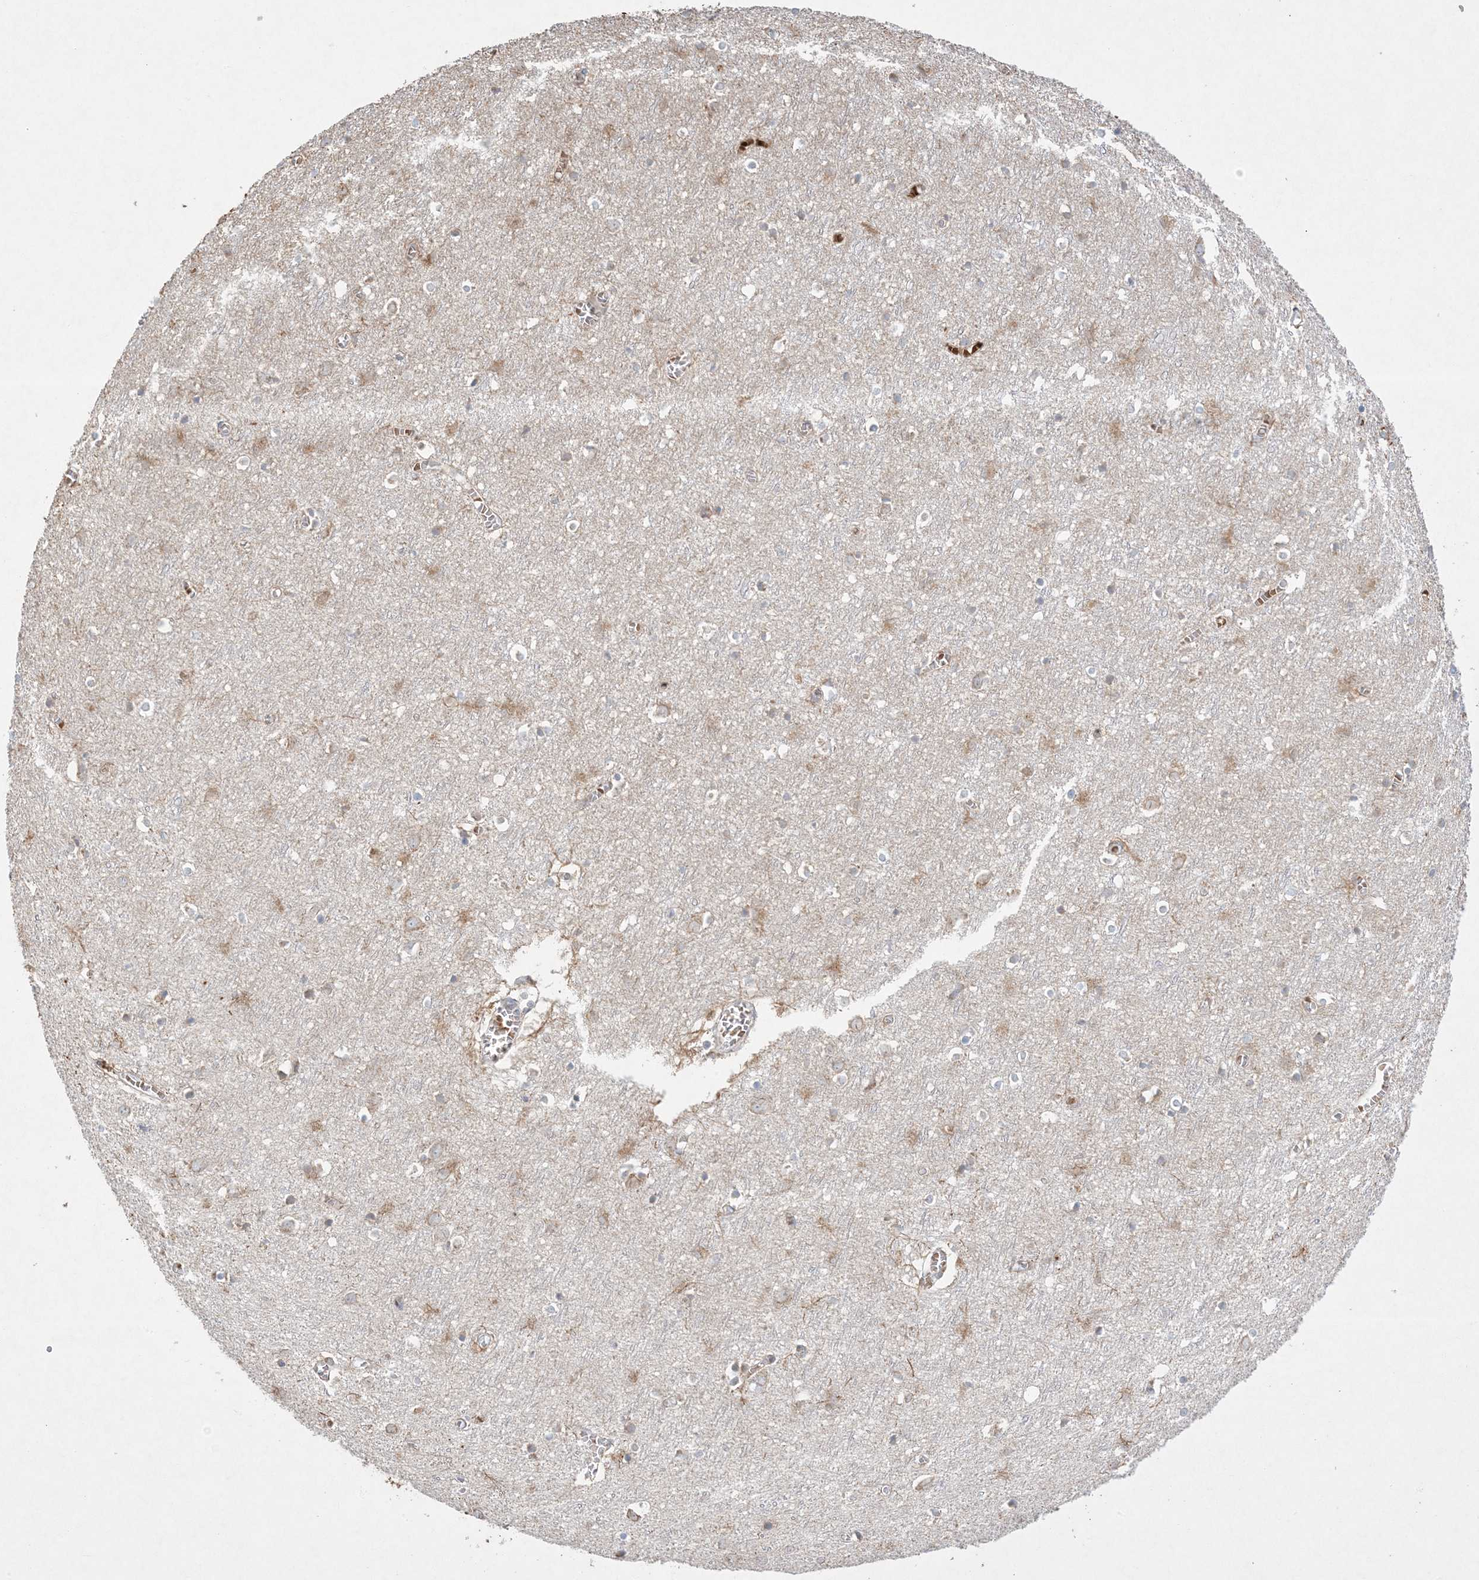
{"staining": {"intensity": "negative", "quantity": "none", "location": "none"}, "tissue": "cerebral cortex", "cell_type": "Endothelial cells", "image_type": "normal", "snomed": [{"axis": "morphology", "description": "Normal tissue, NOS"}, {"axis": "topography", "description": "Cerebral cortex"}], "caption": "A photomicrograph of cerebral cortex stained for a protein displays no brown staining in endothelial cells.", "gene": "MMGT1", "patient": {"sex": "female", "age": 64}}